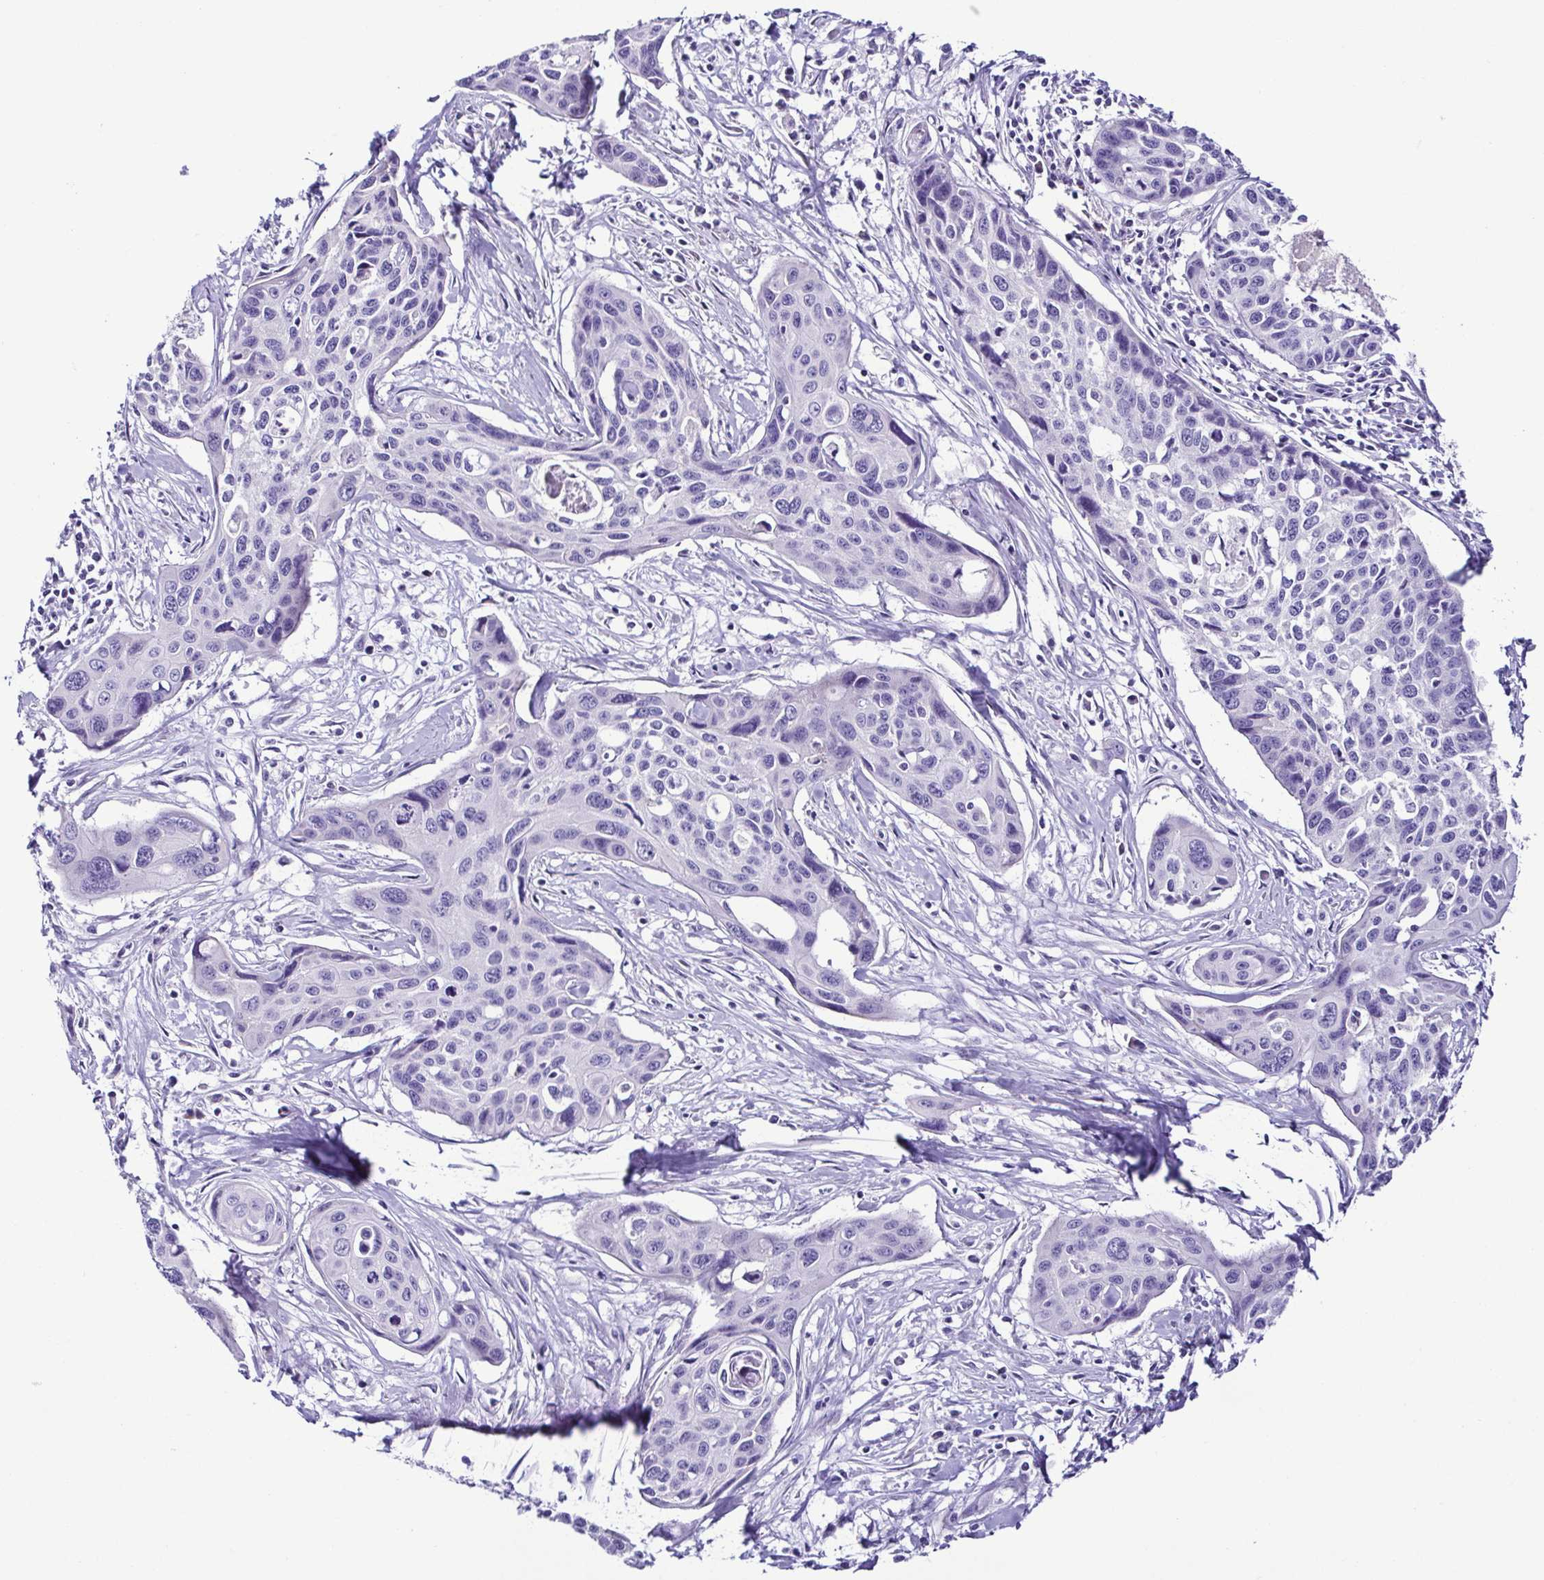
{"staining": {"intensity": "negative", "quantity": "none", "location": "none"}, "tissue": "cervical cancer", "cell_type": "Tumor cells", "image_type": "cancer", "snomed": [{"axis": "morphology", "description": "Squamous cell carcinoma, NOS"}, {"axis": "topography", "description": "Cervix"}], "caption": "A histopathology image of human cervical cancer is negative for staining in tumor cells.", "gene": "SRL", "patient": {"sex": "female", "age": 31}}